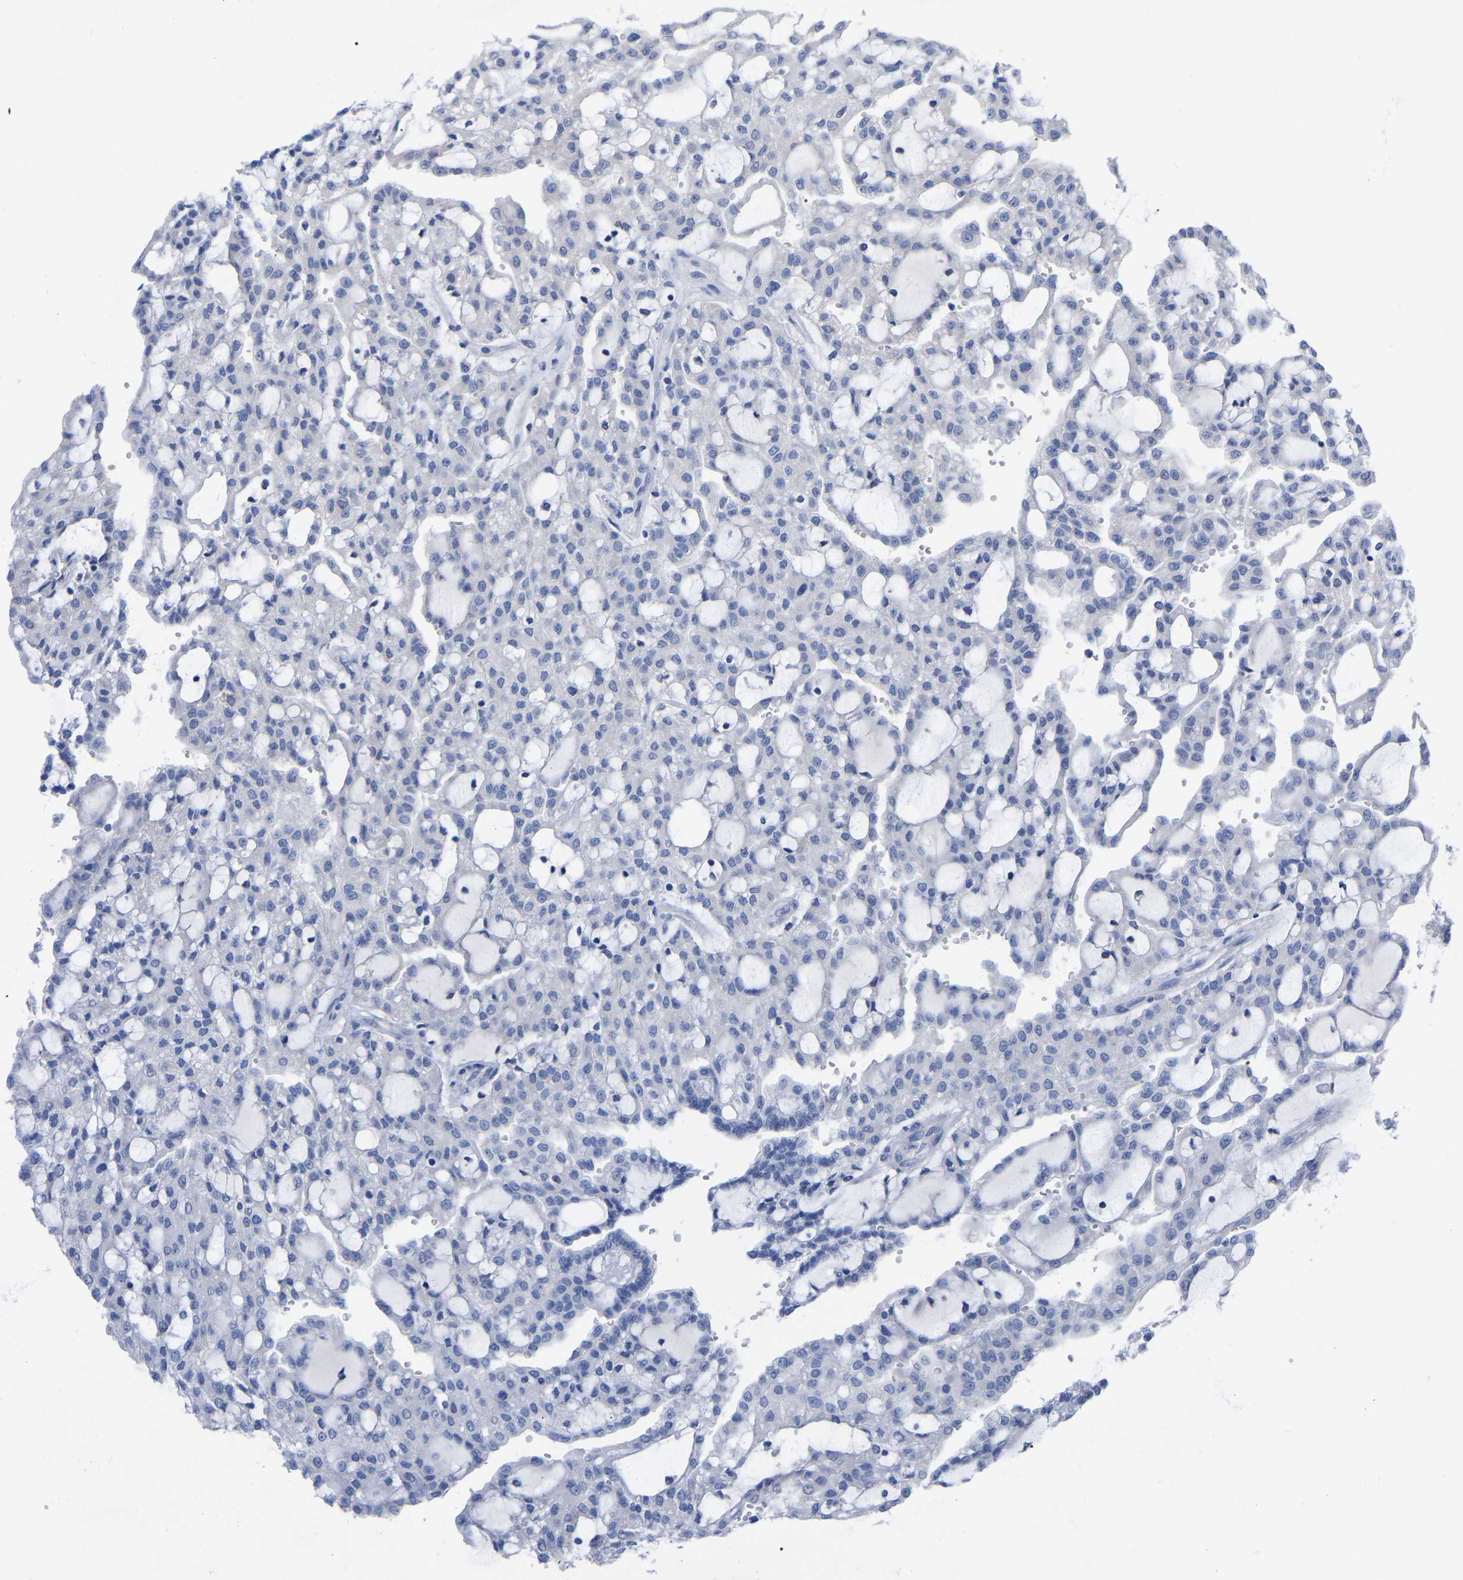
{"staining": {"intensity": "negative", "quantity": "none", "location": "none"}, "tissue": "renal cancer", "cell_type": "Tumor cells", "image_type": "cancer", "snomed": [{"axis": "morphology", "description": "Adenocarcinoma, NOS"}, {"axis": "topography", "description": "Kidney"}], "caption": "Immunohistochemistry histopathology image of human adenocarcinoma (renal) stained for a protein (brown), which reveals no positivity in tumor cells.", "gene": "HAPLN1", "patient": {"sex": "male", "age": 63}}